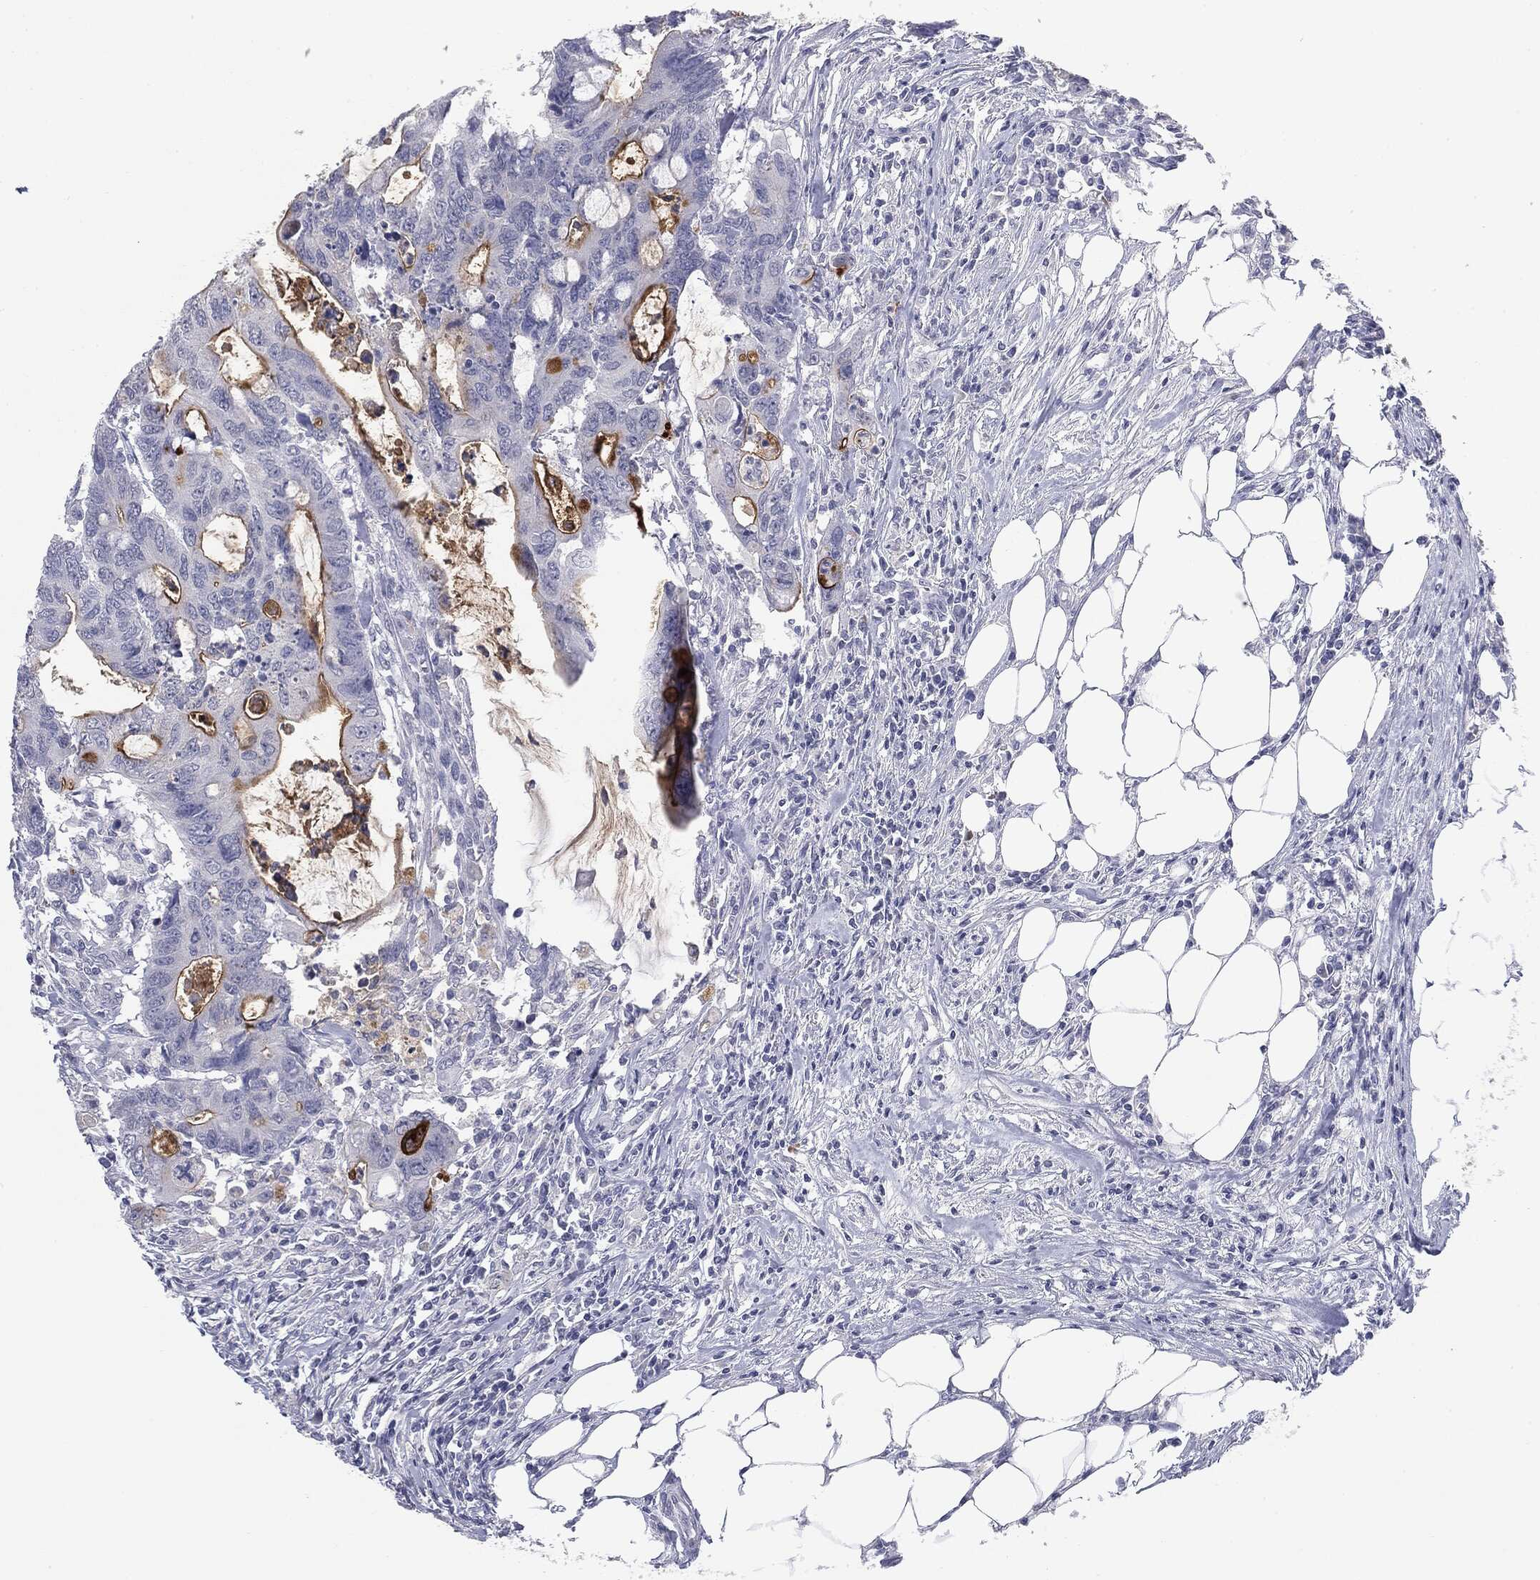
{"staining": {"intensity": "strong", "quantity": "<25%", "location": "cytoplasmic/membranous"}, "tissue": "colorectal cancer", "cell_type": "Tumor cells", "image_type": "cancer", "snomed": [{"axis": "morphology", "description": "Adenocarcinoma, NOS"}, {"axis": "topography", "description": "Colon"}], "caption": "Immunohistochemistry (IHC) staining of colorectal adenocarcinoma, which demonstrates medium levels of strong cytoplasmic/membranous expression in about <25% of tumor cells indicating strong cytoplasmic/membranous protein expression. The staining was performed using DAB (3,3'-diaminobenzidine) (brown) for protein detection and nuclei were counterstained in hematoxylin (blue).", "gene": "MUC1", "patient": {"sex": "male", "age": 71}}